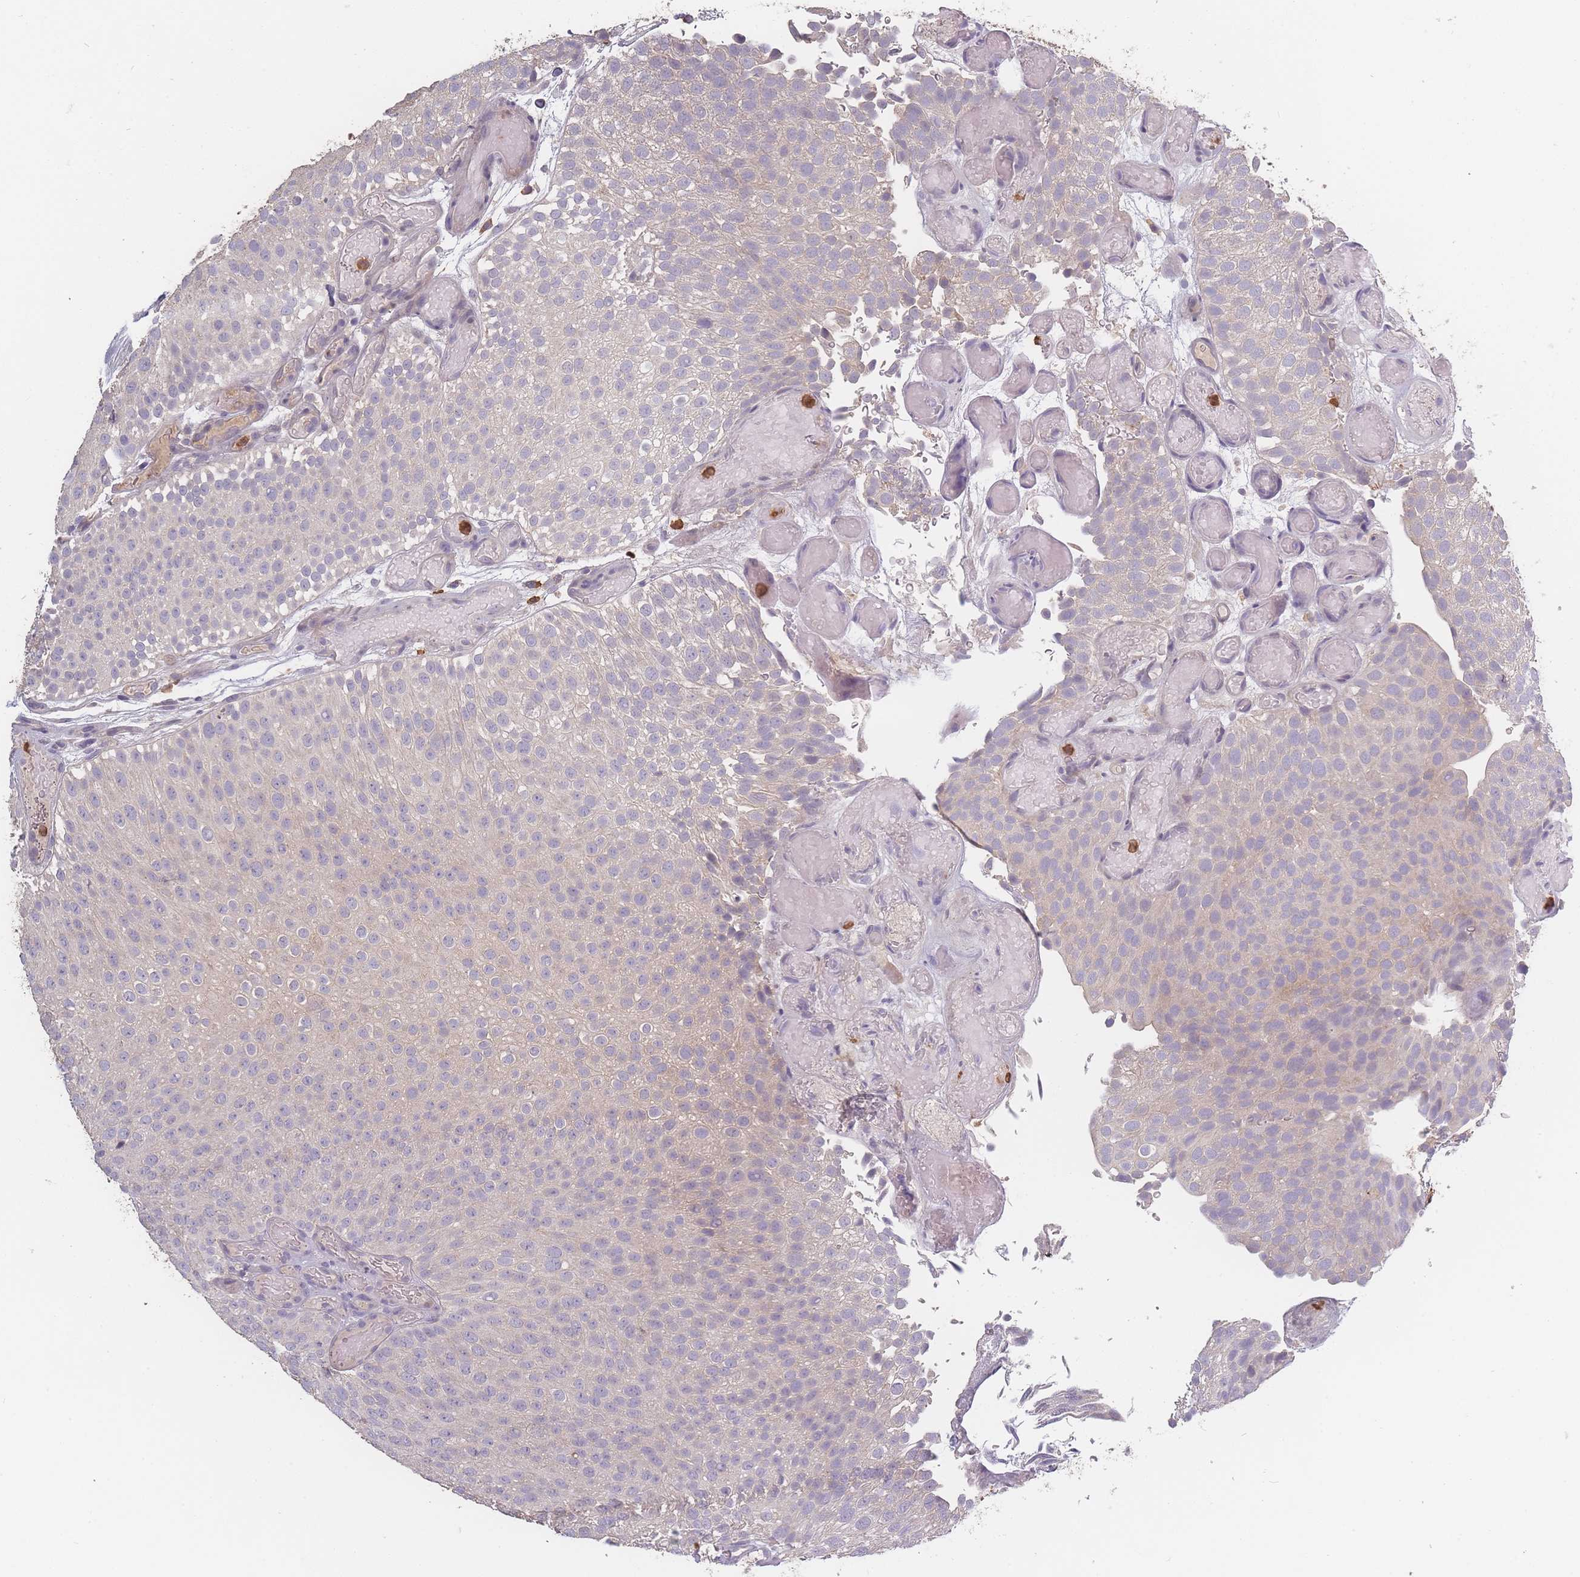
{"staining": {"intensity": "negative", "quantity": "none", "location": "none"}, "tissue": "urothelial cancer", "cell_type": "Tumor cells", "image_type": "cancer", "snomed": [{"axis": "morphology", "description": "Urothelial carcinoma, Low grade"}, {"axis": "topography", "description": "Urinary bladder"}], "caption": "This photomicrograph is of urothelial cancer stained with IHC to label a protein in brown with the nuclei are counter-stained blue. There is no expression in tumor cells.", "gene": "BST1", "patient": {"sex": "male", "age": 78}}